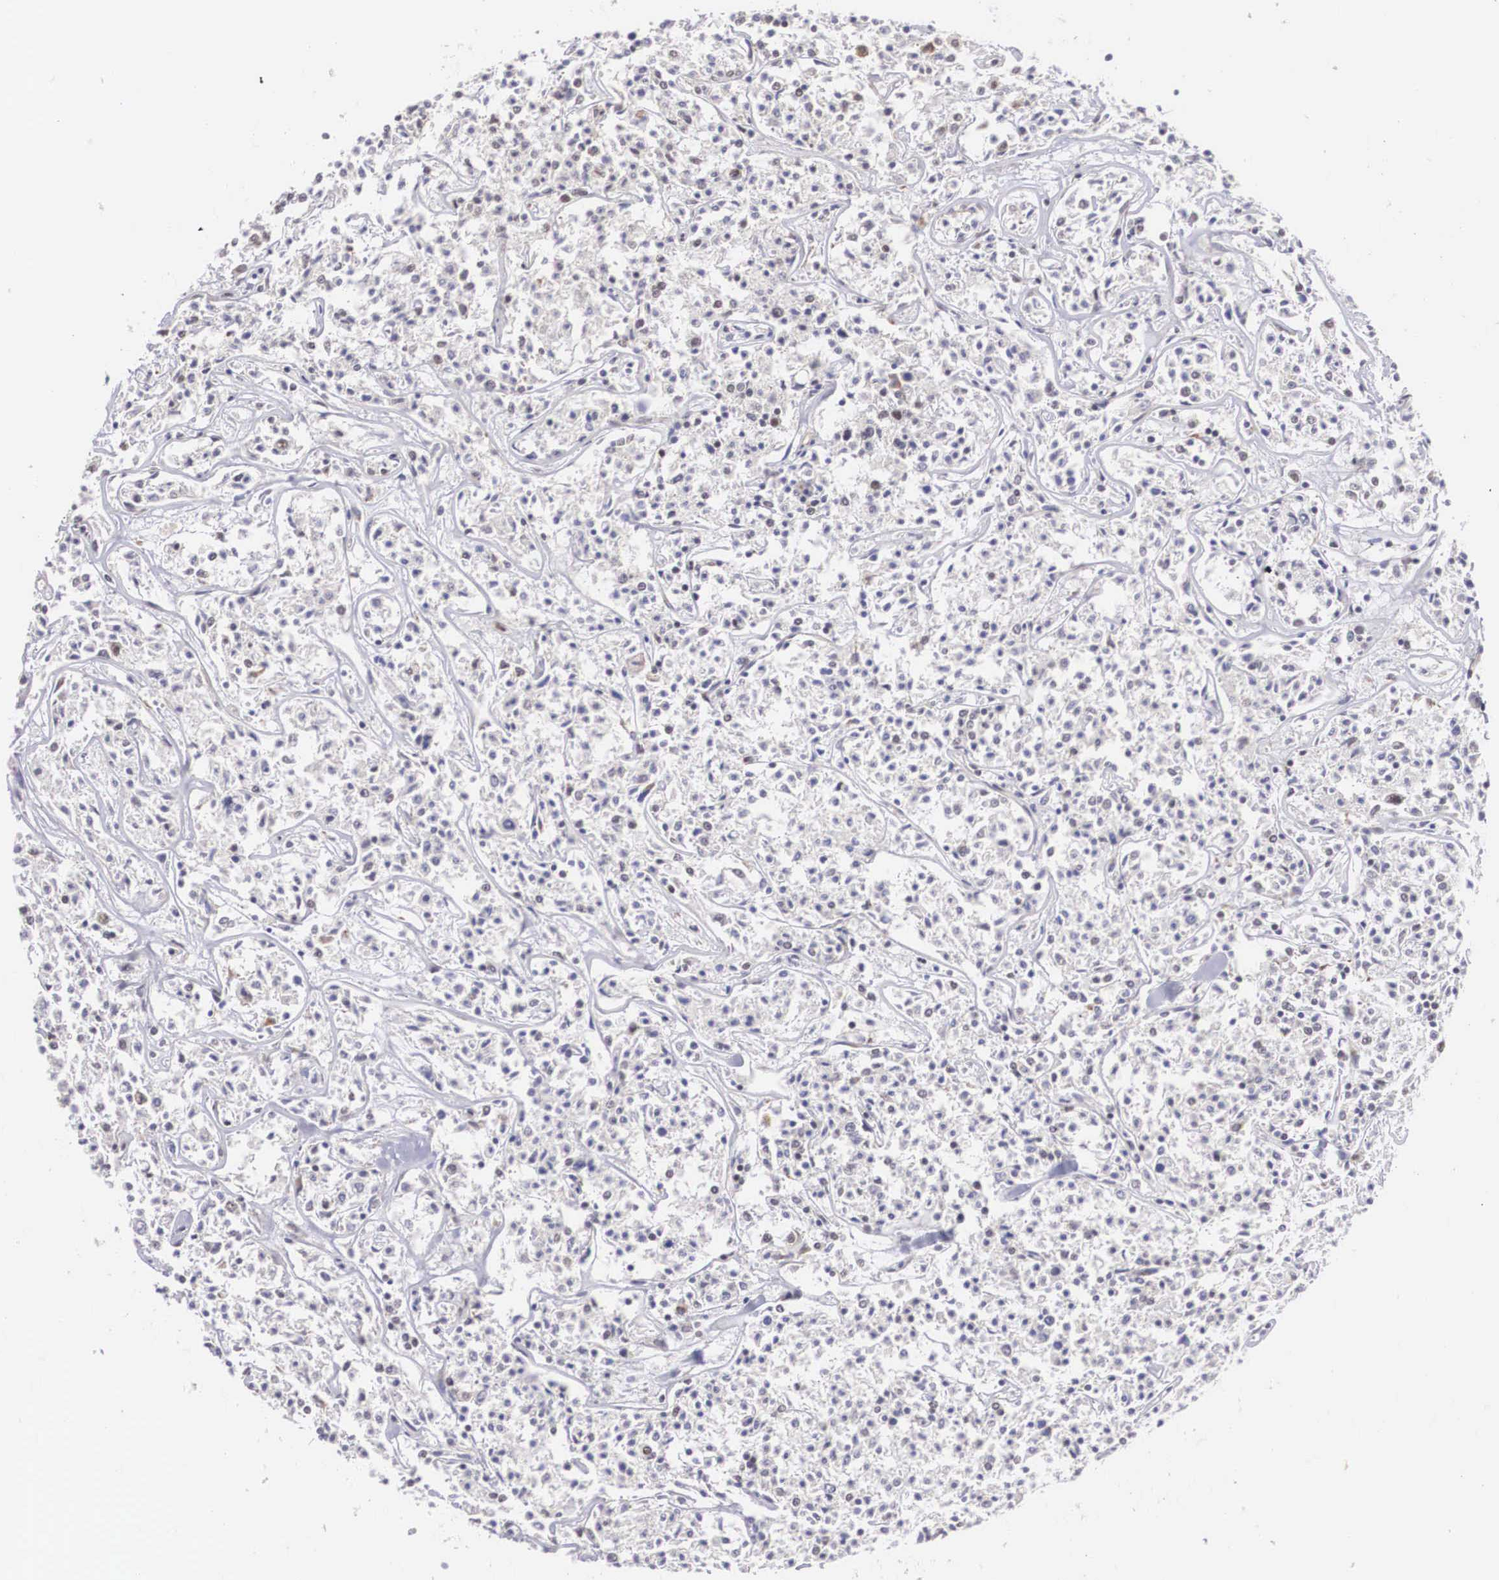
{"staining": {"intensity": "negative", "quantity": "none", "location": "none"}, "tissue": "lymphoma", "cell_type": "Tumor cells", "image_type": "cancer", "snomed": [{"axis": "morphology", "description": "Malignant lymphoma, non-Hodgkin's type, Low grade"}, {"axis": "topography", "description": "Small intestine"}], "caption": "An image of lymphoma stained for a protein exhibits no brown staining in tumor cells.", "gene": "MORC2", "patient": {"sex": "female", "age": 59}}